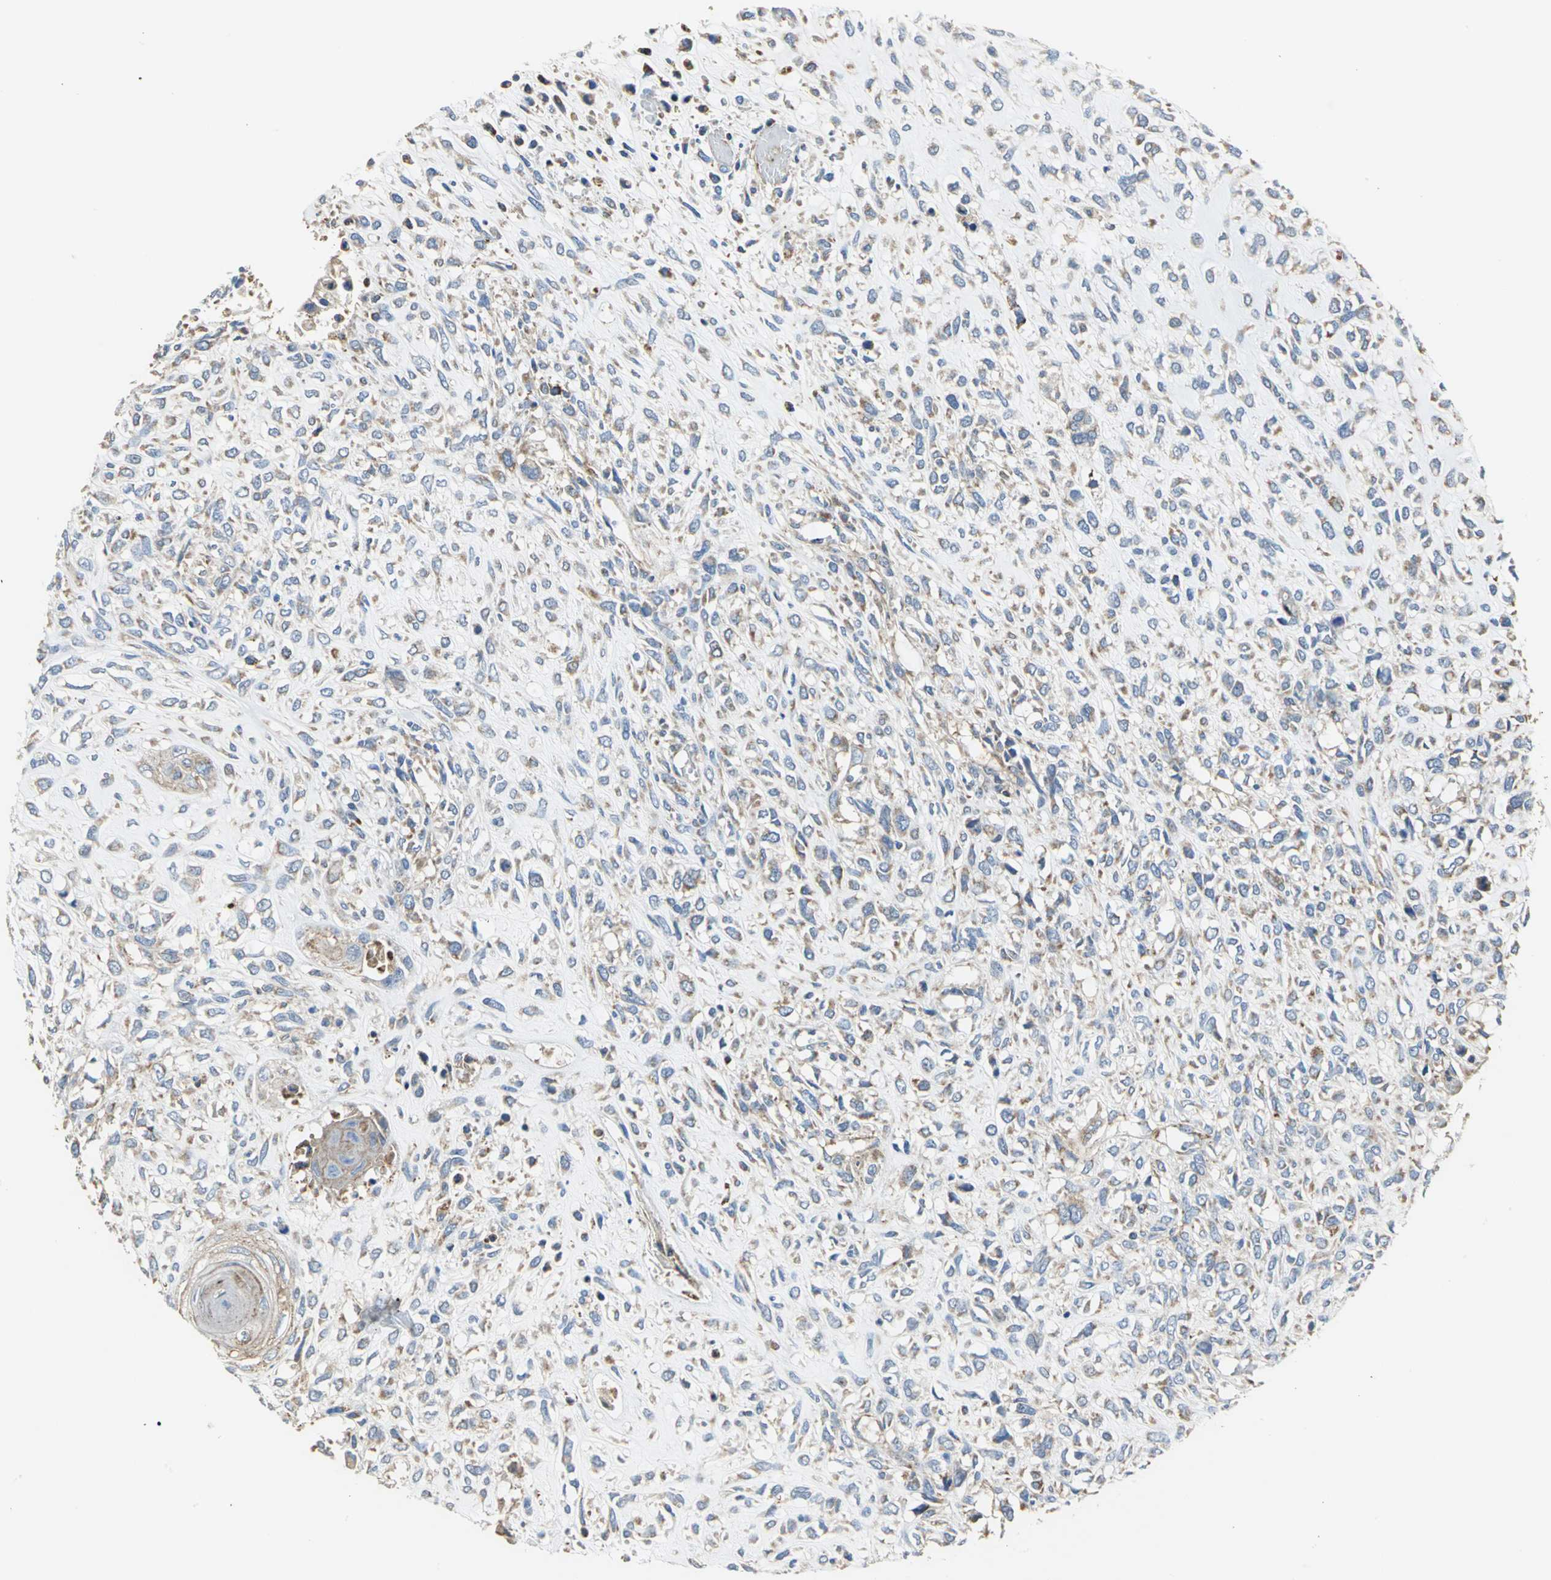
{"staining": {"intensity": "moderate", "quantity": ">75%", "location": "cytoplasmic/membranous"}, "tissue": "head and neck cancer", "cell_type": "Tumor cells", "image_type": "cancer", "snomed": [{"axis": "morphology", "description": "Necrosis, NOS"}, {"axis": "morphology", "description": "Neoplasm, malignant, NOS"}, {"axis": "topography", "description": "Salivary gland"}, {"axis": "topography", "description": "Head-Neck"}], "caption": "Neoplasm (malignant) (head and neck) stained for a protein displays moderate cytoplasmic/membranous positivity in tumor cells.", "gene": "NDUFB5", "patient": {"sex": "male", "age": 43}}